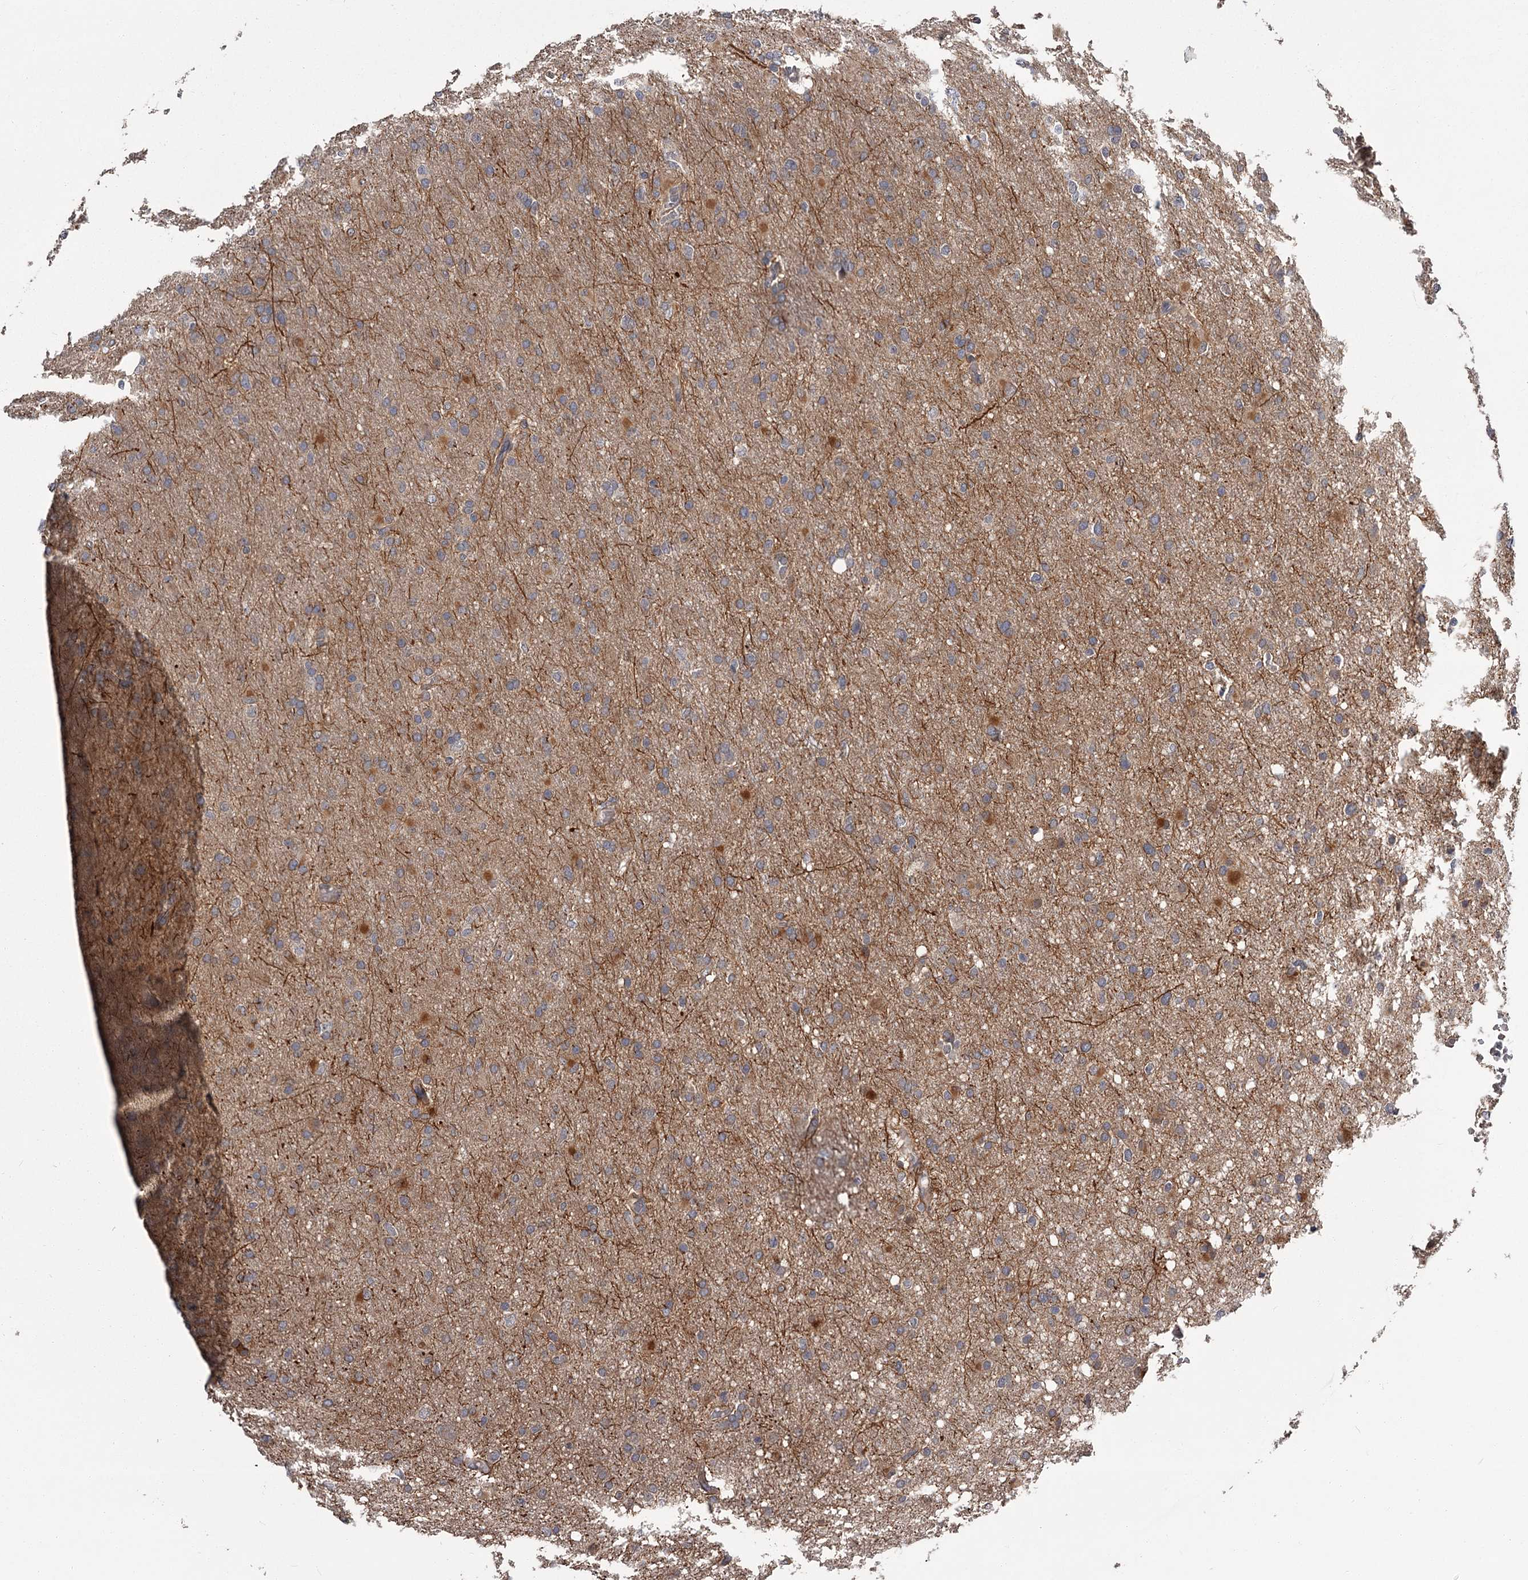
{"staining": {"intensity": "weak", "quantity": "<25%", "location": "cytoplasmic/membranous"}, "tissue": "glioma", "cell_type": "Tumor cells", "image_type": "cancer", "snomed": [{"axis": "morphology", "description": "Glioma, malignant, High grade"}, {"axis": "topography", "description": "Cerebral cortex"}], "caption": "Malignant glioma (high-grade) was stained to show a protein in brown. There is no significant staining in tumor cells.", "gene": "DAO", "patient": {"sex": "female", "age": 36}}